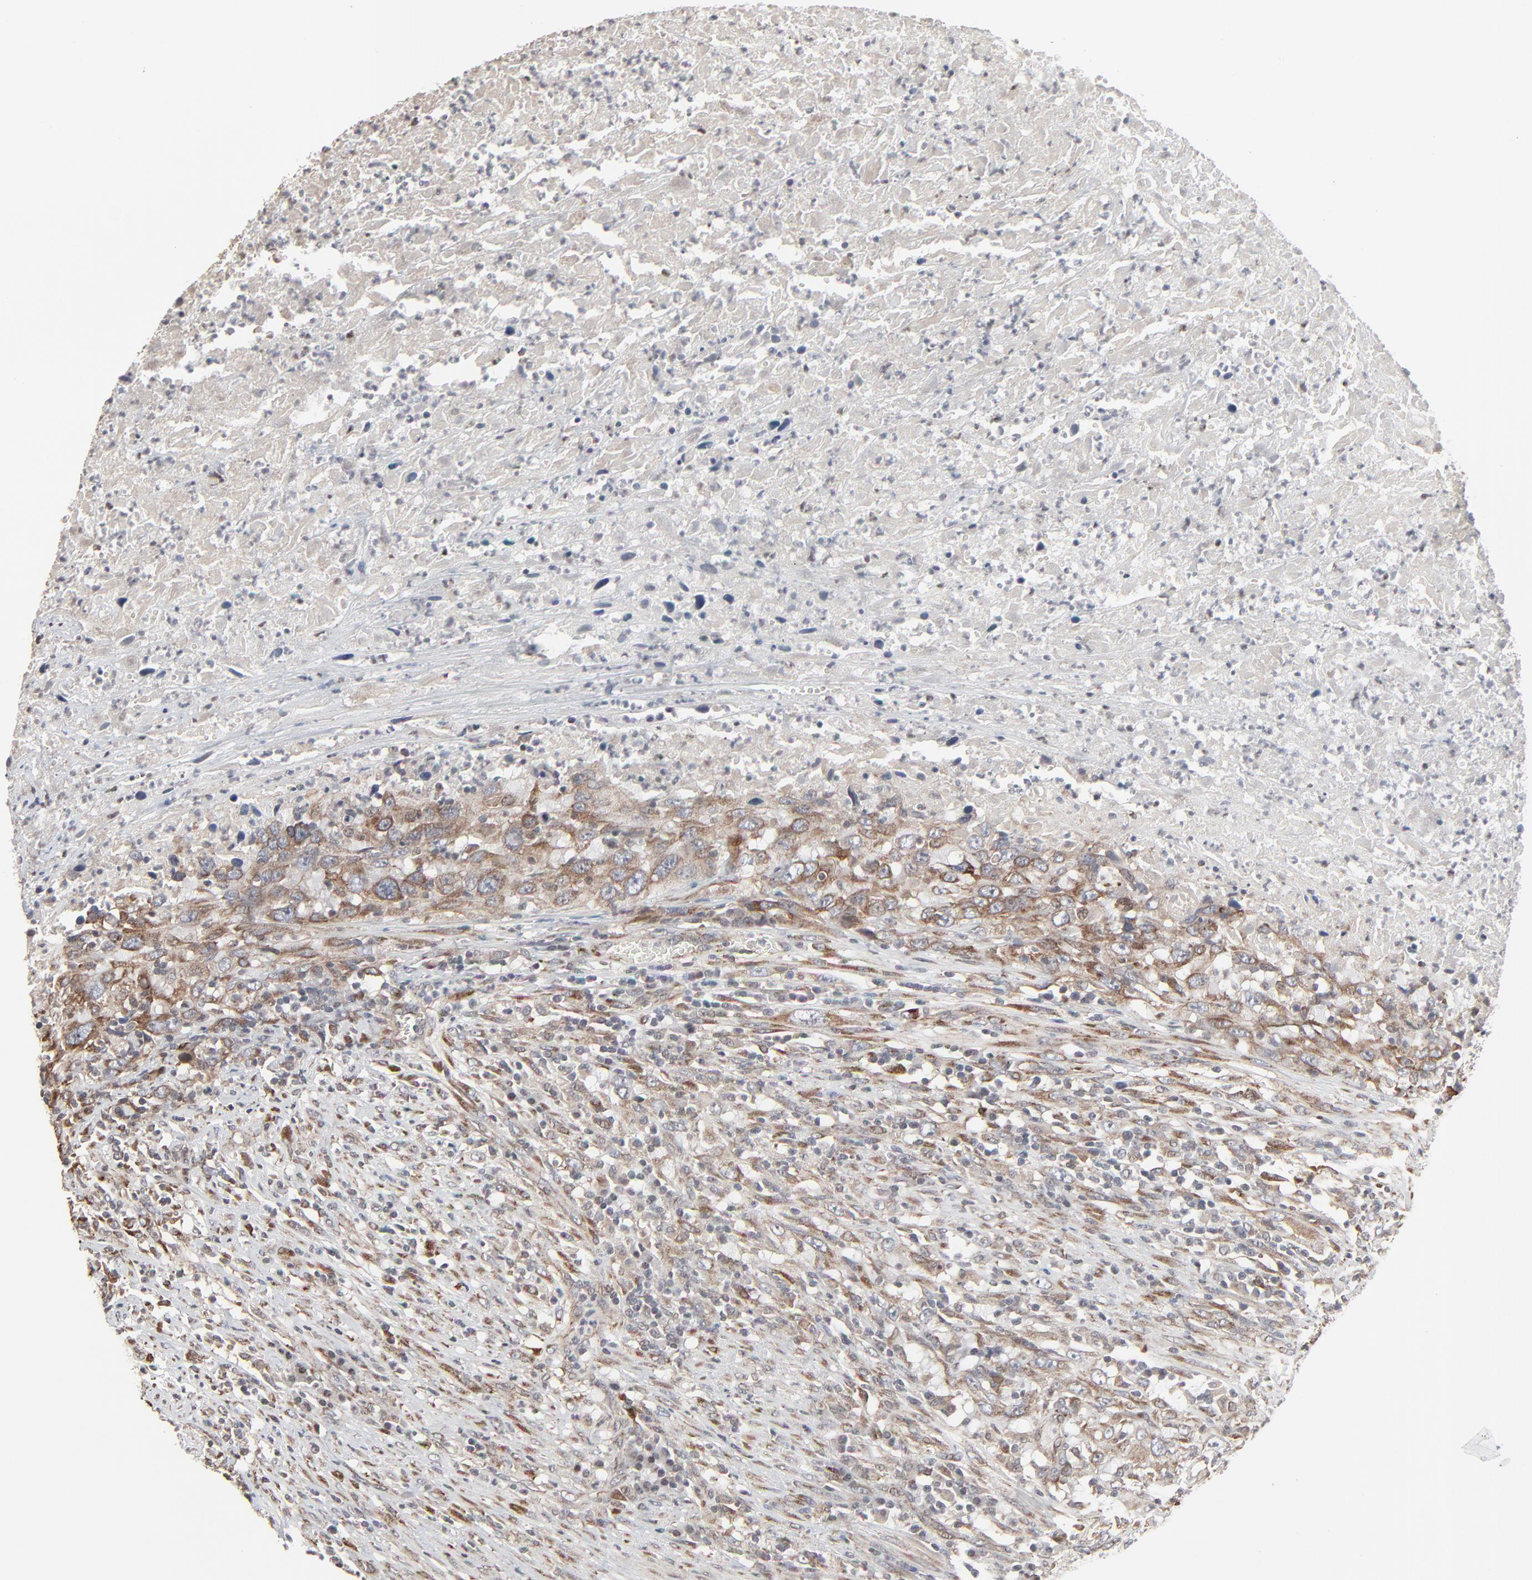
{"staining": {"intensity": "moderate", "quantity": ">75%", "location": "cytoplasmic/membranous"}, "tissue": "urothelial cancer", "cell_type": "Tumor cells", "image_type": "cancer", "snomed": [{"axis": "morphology", "description": "Urothelial carcinoma, High grade"}, {"axis": "topography", "description": "Urinary bladder"}], "caption": "Protein staining of high-grade urothelial carcinoma tissue demonstrates moderate cytoplasmic/membranous positivity in about >75% of tumor cells. (brown staining indicates protein expression, while blue staining denotes nuclei).", "gene": "CTNND1", "patient": {"sex": "male", "age": 61}}